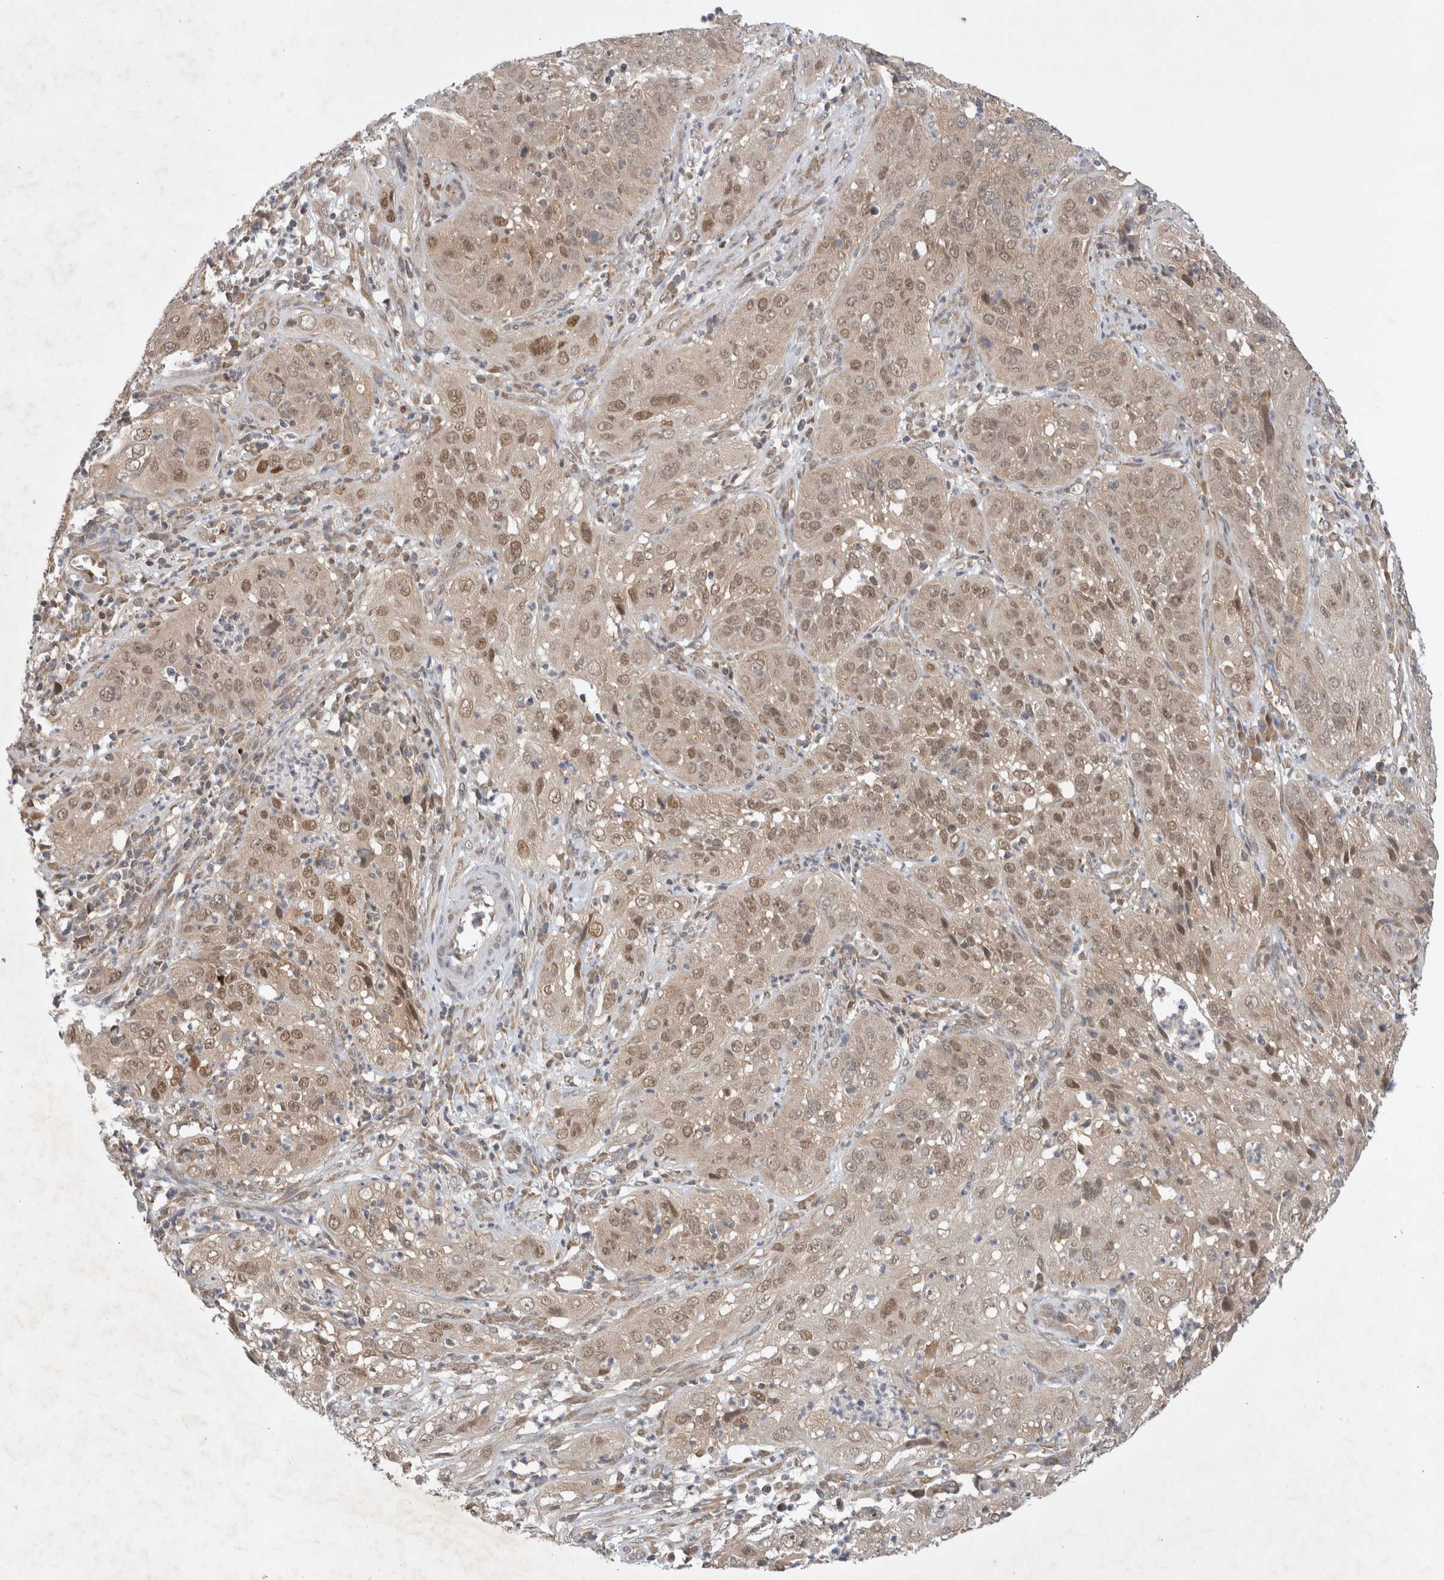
{"staining": {"intensity": "moderate", "quantity": ">75%", "location": "nuclear"}, "tissue": "cervical cancer", "cell_type": "Tumor cells", "image_type": "cancer", "snomed": [{"axis": "morphology", "description": "Squamous cell carcinoma, NOS"}, {"axis": "topography", "description": "Cervix"}], "caption": "A medium amount of moderate nuclear positivity is identified in about >75% of tumor cells in cervical cancer tissue. The staining is performed using DAB (3,3'-diaminobenzidine) brown chromogen to label protein expression. The nuclei are counter-stained blue using hematoxylin.", "gene": "EIF3E", "patient": {"sex": "female", "age": 32}}